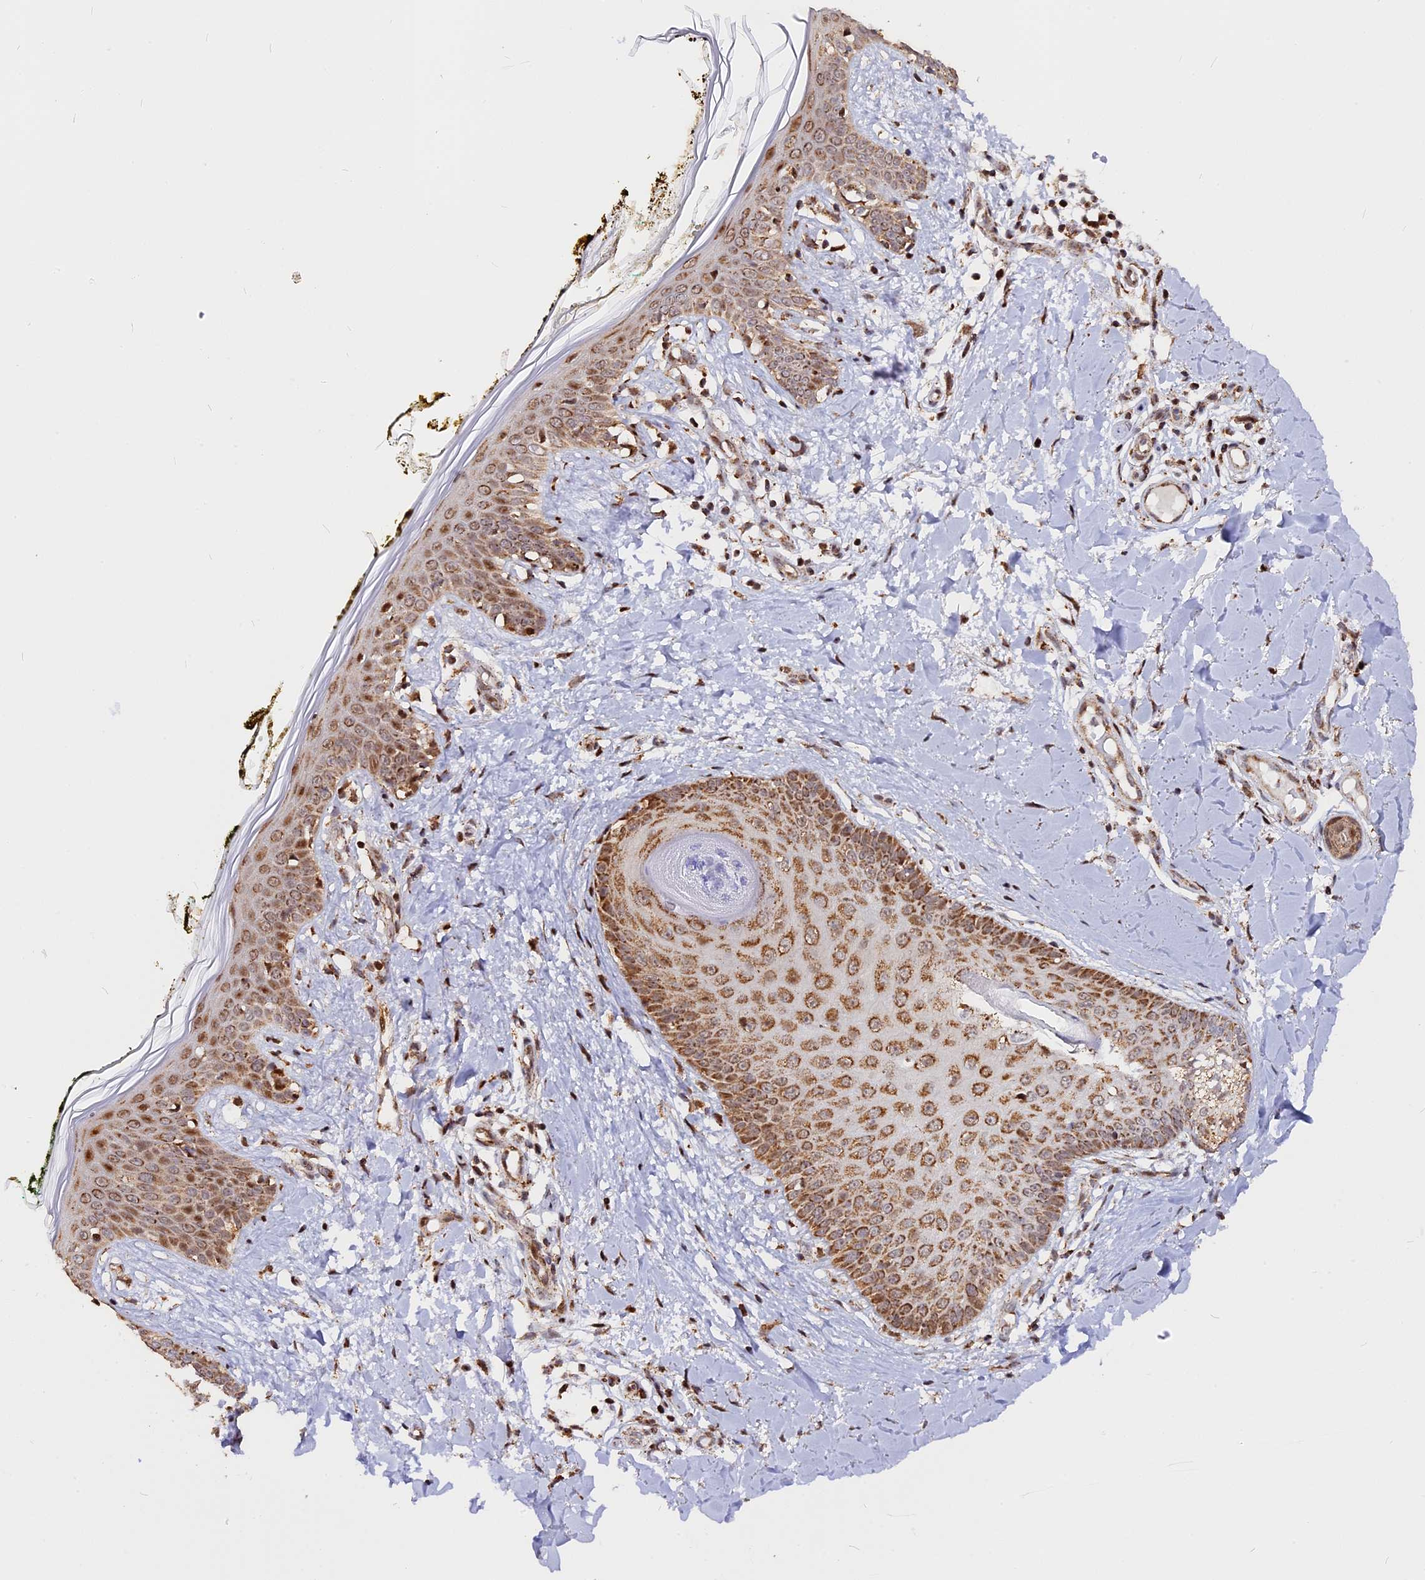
{"staining": {"intensity": "moderate", "quantity": "<25%", "location": "cytoplasmic/membranous"}, "tissue": "skin", "cell_type": "Fibroblasts", "image_type": "normal", "snomed": [{"axis": "morphology", "description": "Normal tissue, NOS"}, {"axis": "topography", "description": "Skin"}], "caption": "Brown immunohistochemical staining in benign human skin demonstrates moderate cytoplasmic/membranous staining in approximately <25% of fibroblasts. The protein is stained brown, and the nuclei are stained in blue (DAB IHC with brightfield microscopy, high magnification).", "gene": "FAM174C", "patient": {"sex": "female", "age": 34}}